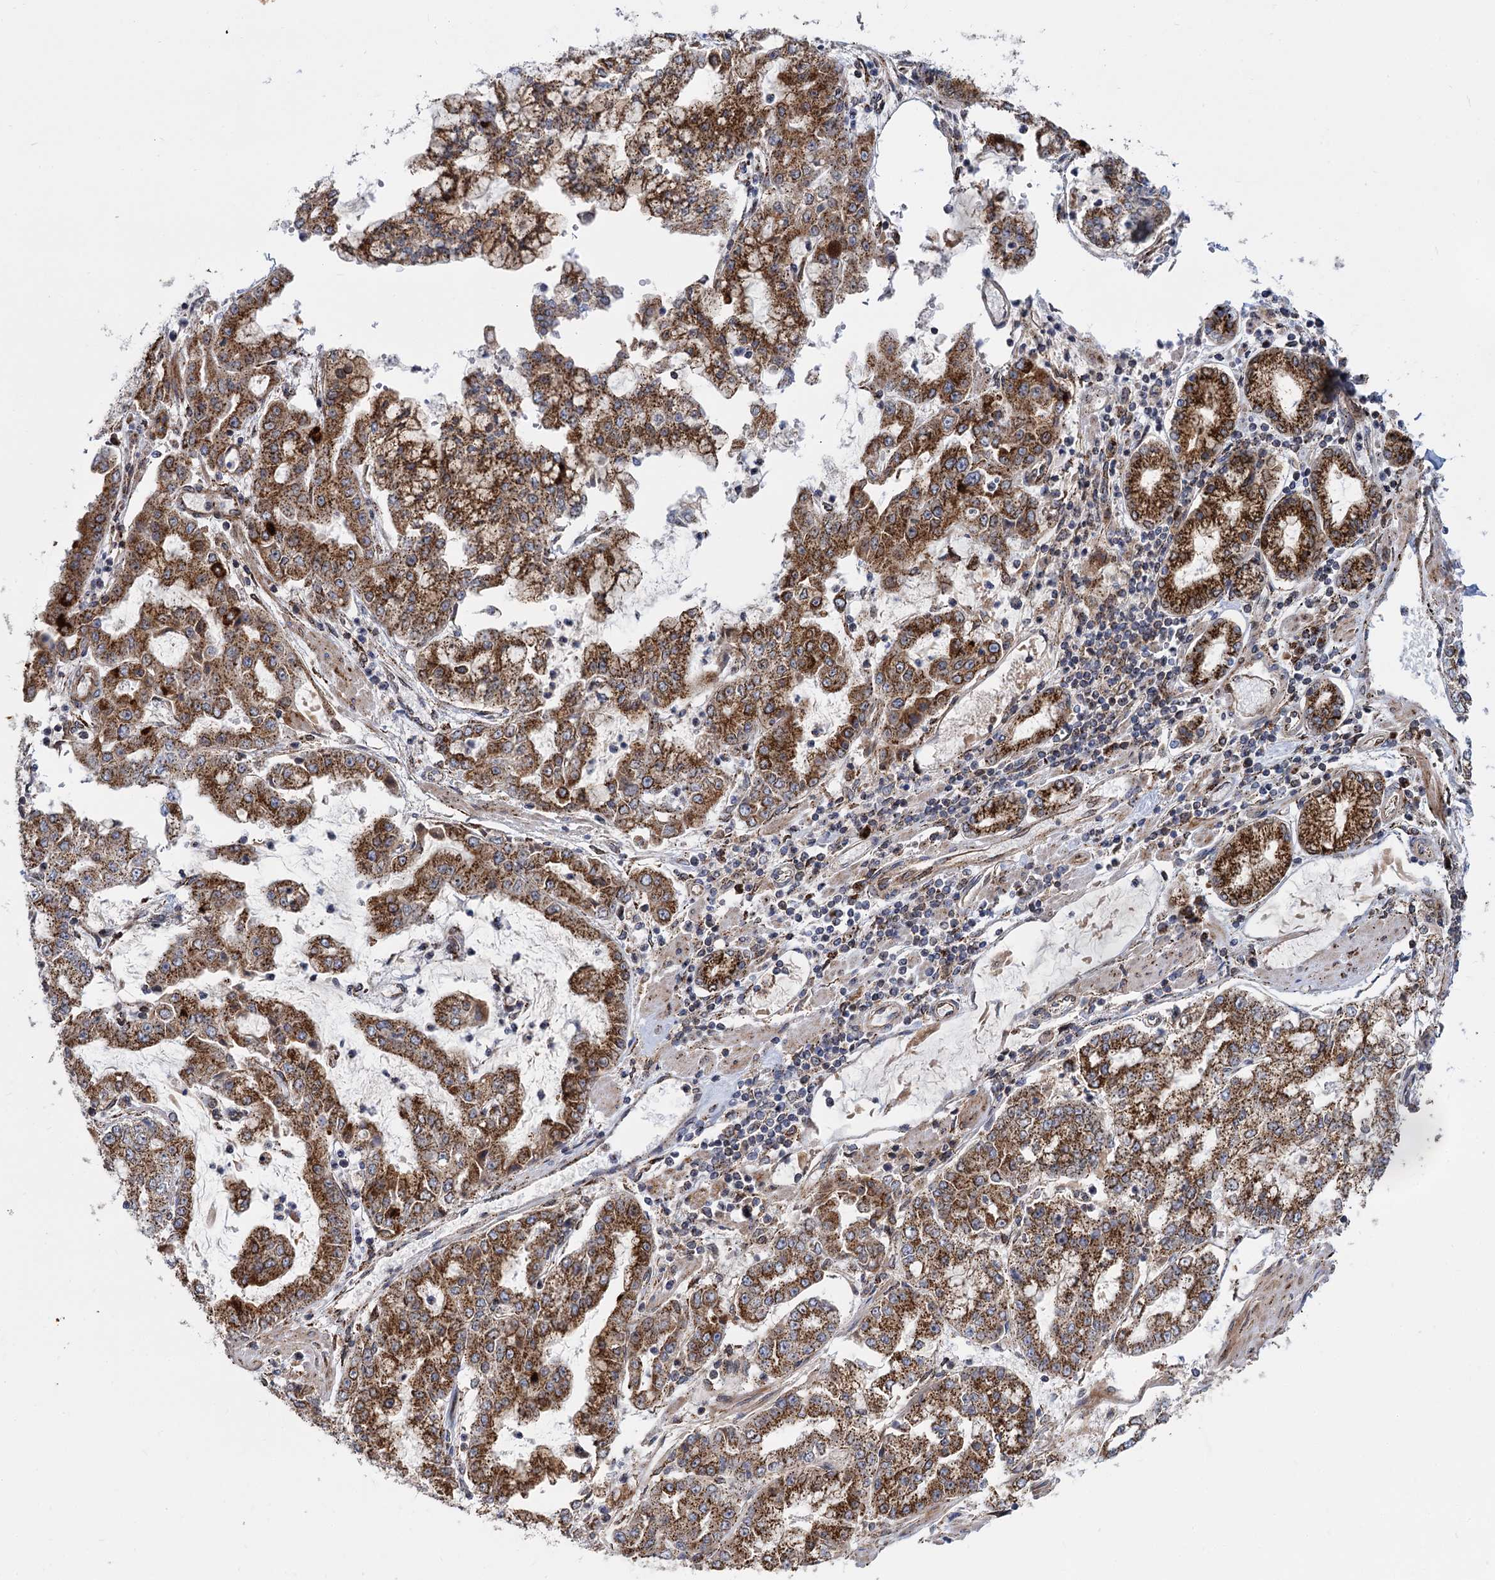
{"staining": {"intensity": "strong", "quantity": ">75%", "location": "cytoplasmic/membranous"}, "tissue": "stomach cancer", "cell_type": "Tumor cells", "image_type": "cancer", "snomed": [{"axis": "morphology", "description": "Adenocarcinoma, NOS"}, {"axis": "topography", "description": "Stomach"}], "caption": "Immunohistochemistry (IHC) image of adenocarcinoma (stomach) stained for a protein (brown), which reveals high levels of strong cytoplasmic/membranous positivity in approximately >75% of tumor cells.", "gene": "SUPT20H", "patient": {"sex": "male", "age": 76}}